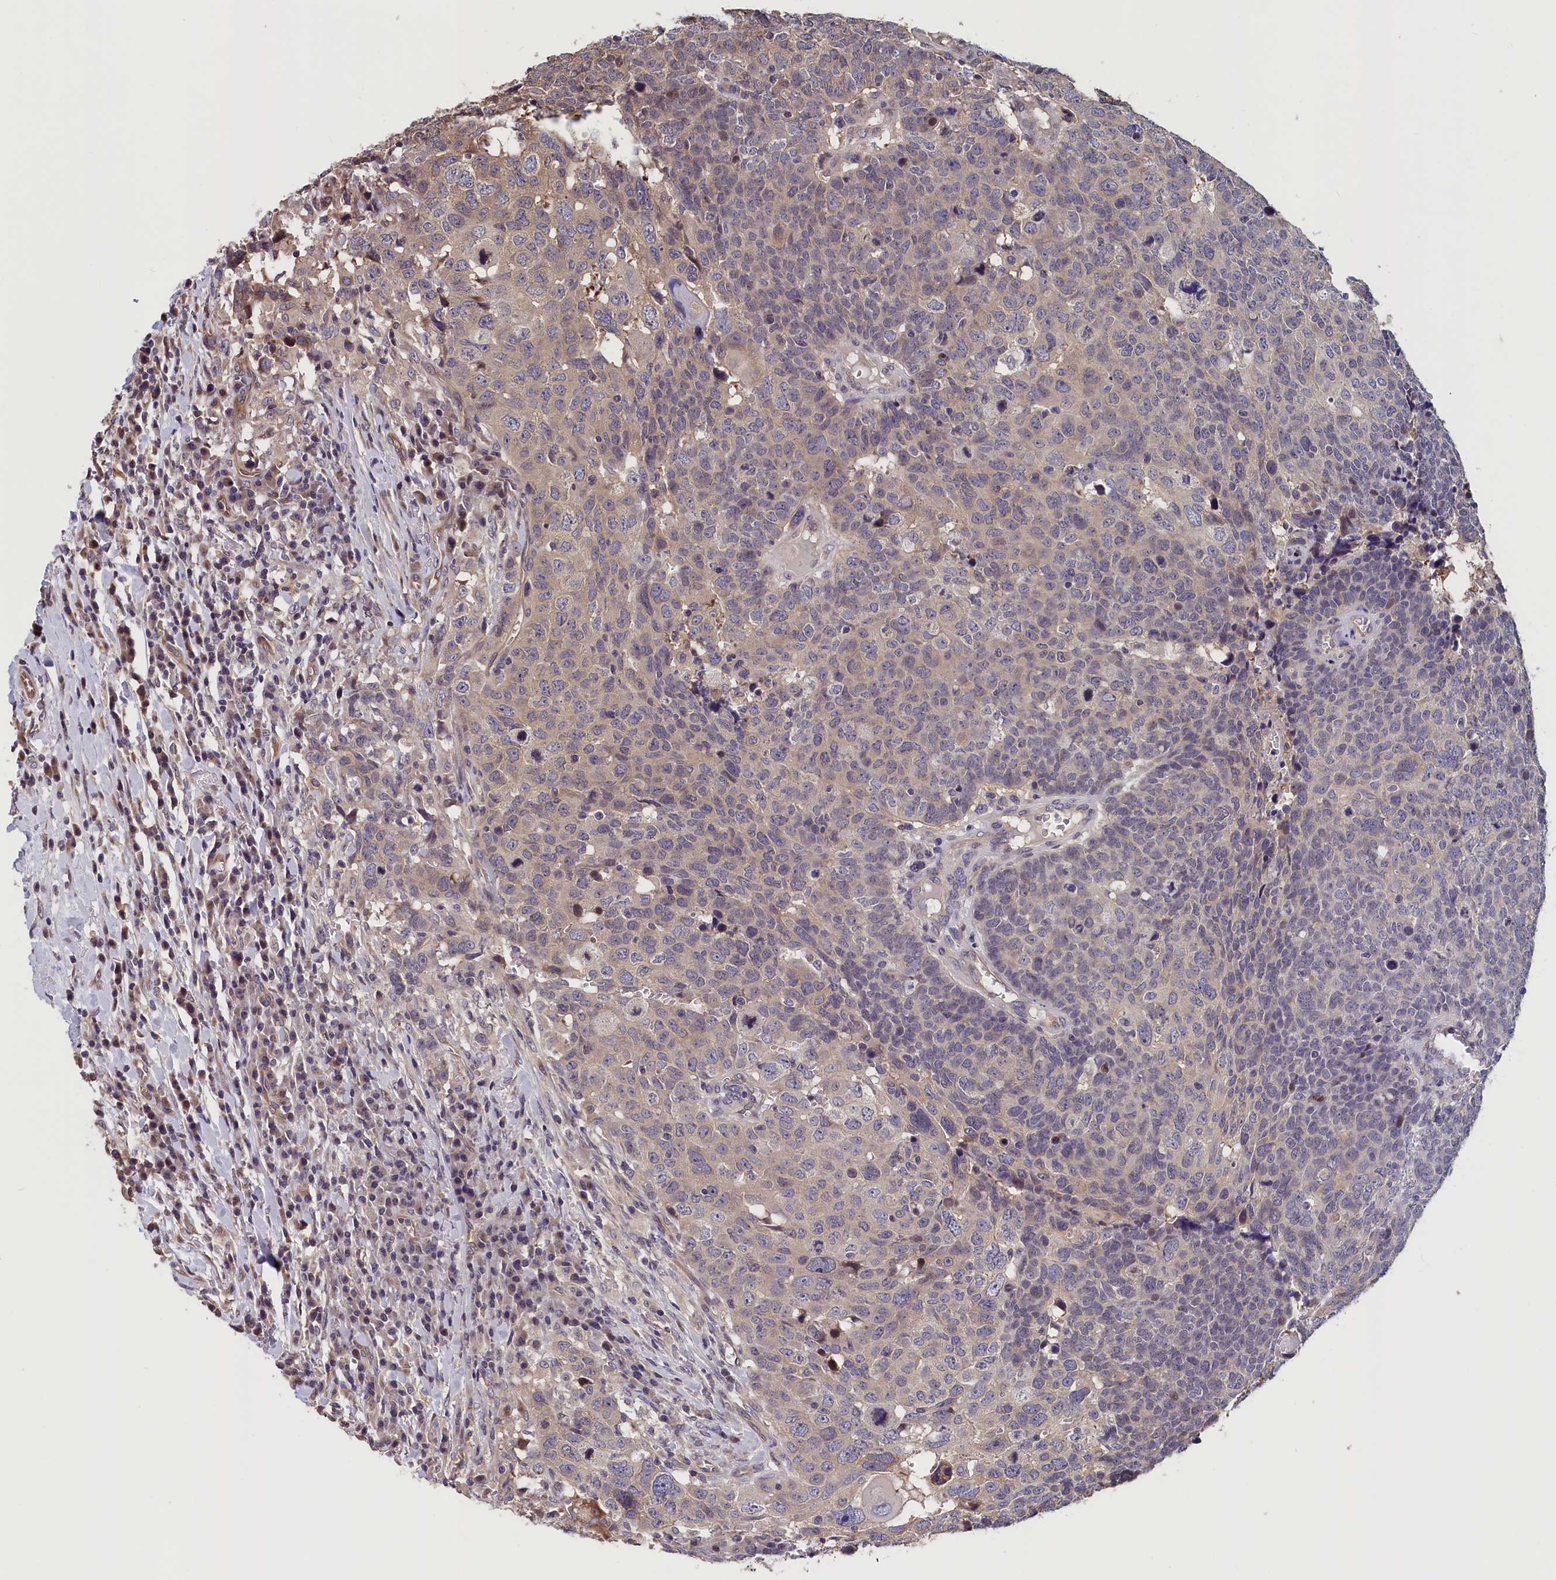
{"staining": {"intensity": "weak", "quantity": "<25%", "location": "cytoplasmic/membranous"}, "tissue": "head and neck cancer", "cell_type": "Tumor cells", "image_type": "cancer", "snomed": [{"axis": "morphology", "description": "Squamous cell carcinoma, NOS"}, {"axis": "topography", "description": "Head-Neck"}], "caption": "The photomicrograph exhibits no staining of tumor cells in squamous cell carcinoma (head and neck). (DAB immunohistochemistry visualized using brightfield microscopy, high magnification).", "gene": "TMEM116", "patient": {"sex": "male", "age": 66}}